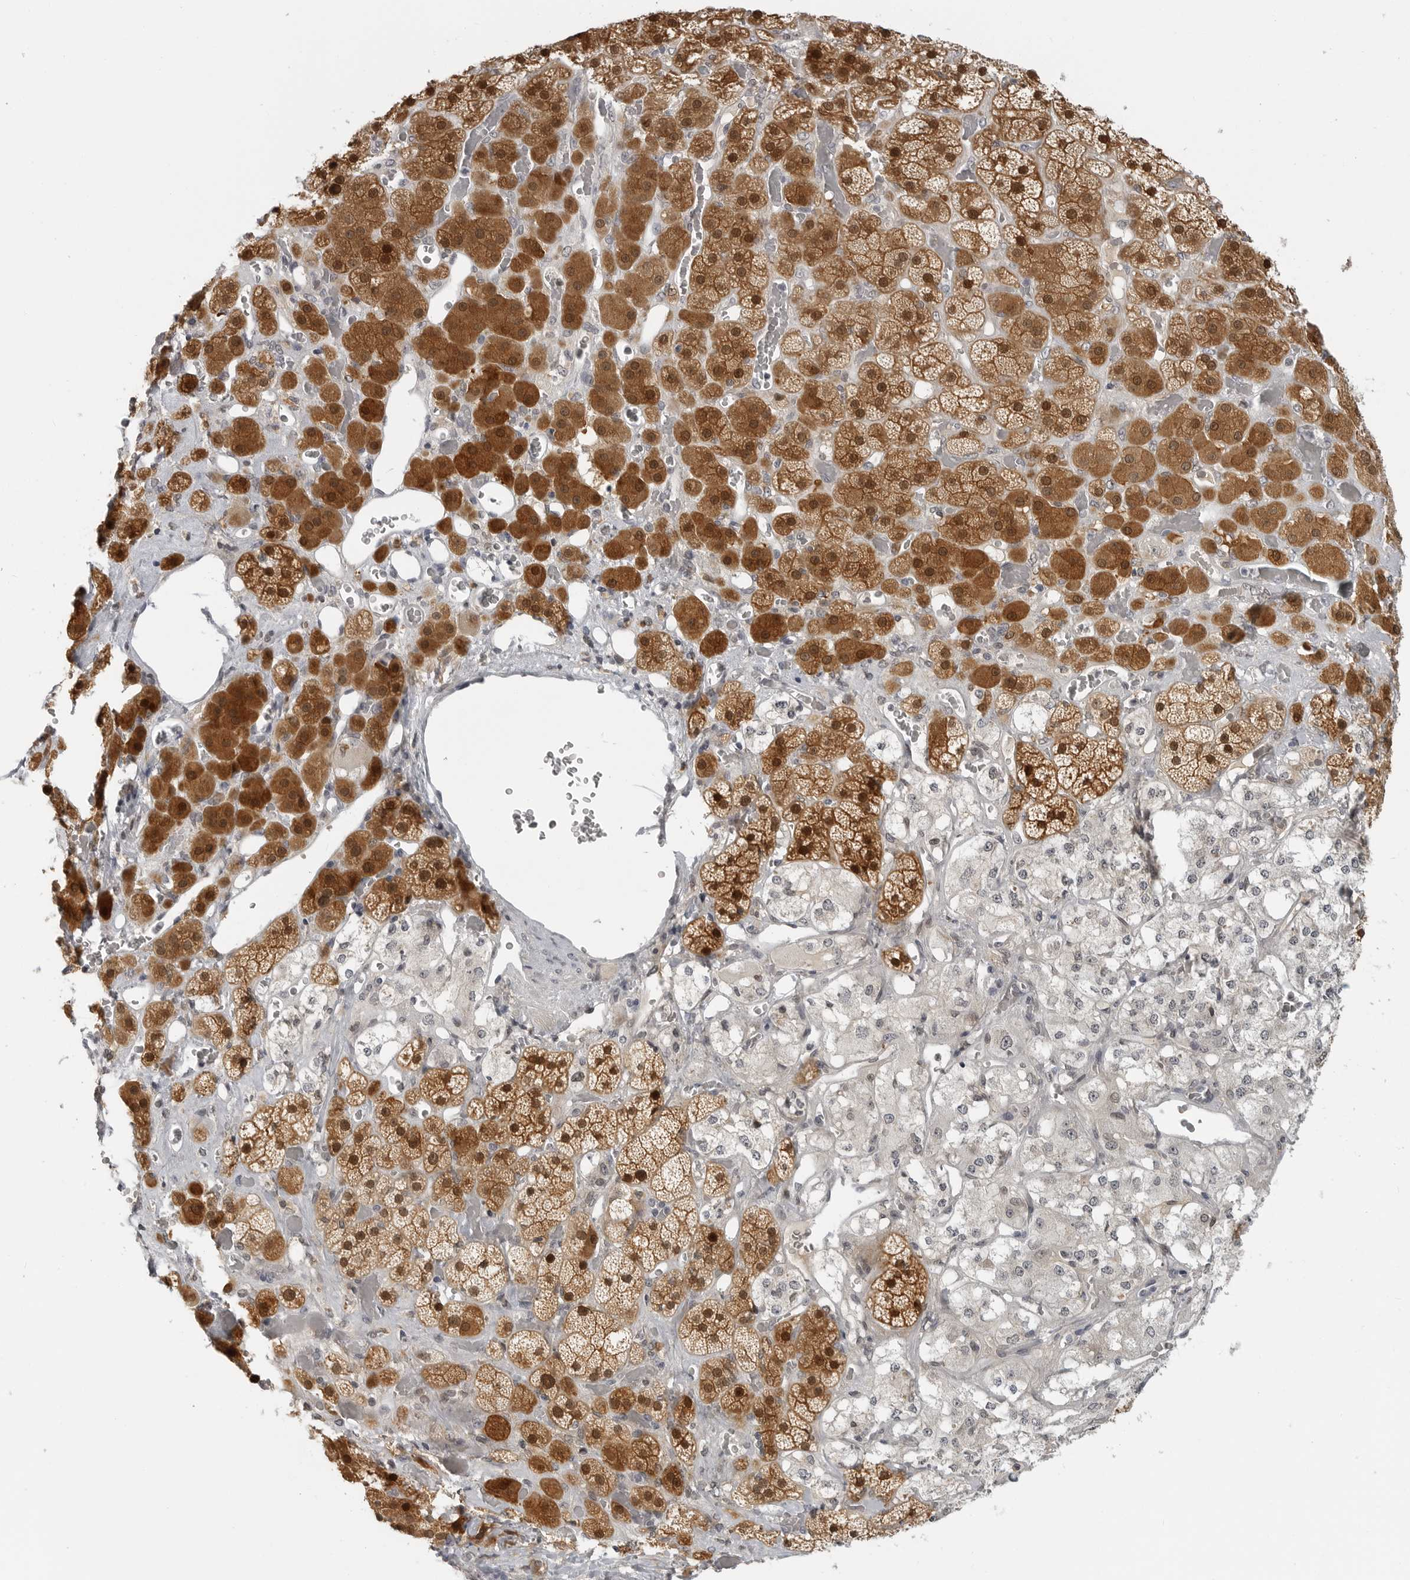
{"staining": {"intensity": "strong", "quantity": ">75%", "location": "cytoplasmic/membranous,nuclear"}, "tissue": "adrenal gland", "cell_type": "Glandular cells", "image_type": "normal", "snomed": [{"axis": "morphology", "description": "Normal tissue, NOS"}, {"axis": "topography", "description": "Adrenal gland"}], "caption": "Protein expression by IHC exhibits strong cytoplasmic/membranous,nuclear expression in approximately >75% of glandular cells in unremarkable adrenal gland.", "gene": "CTIF", "patient": {"sex": "male", "age": 57}}